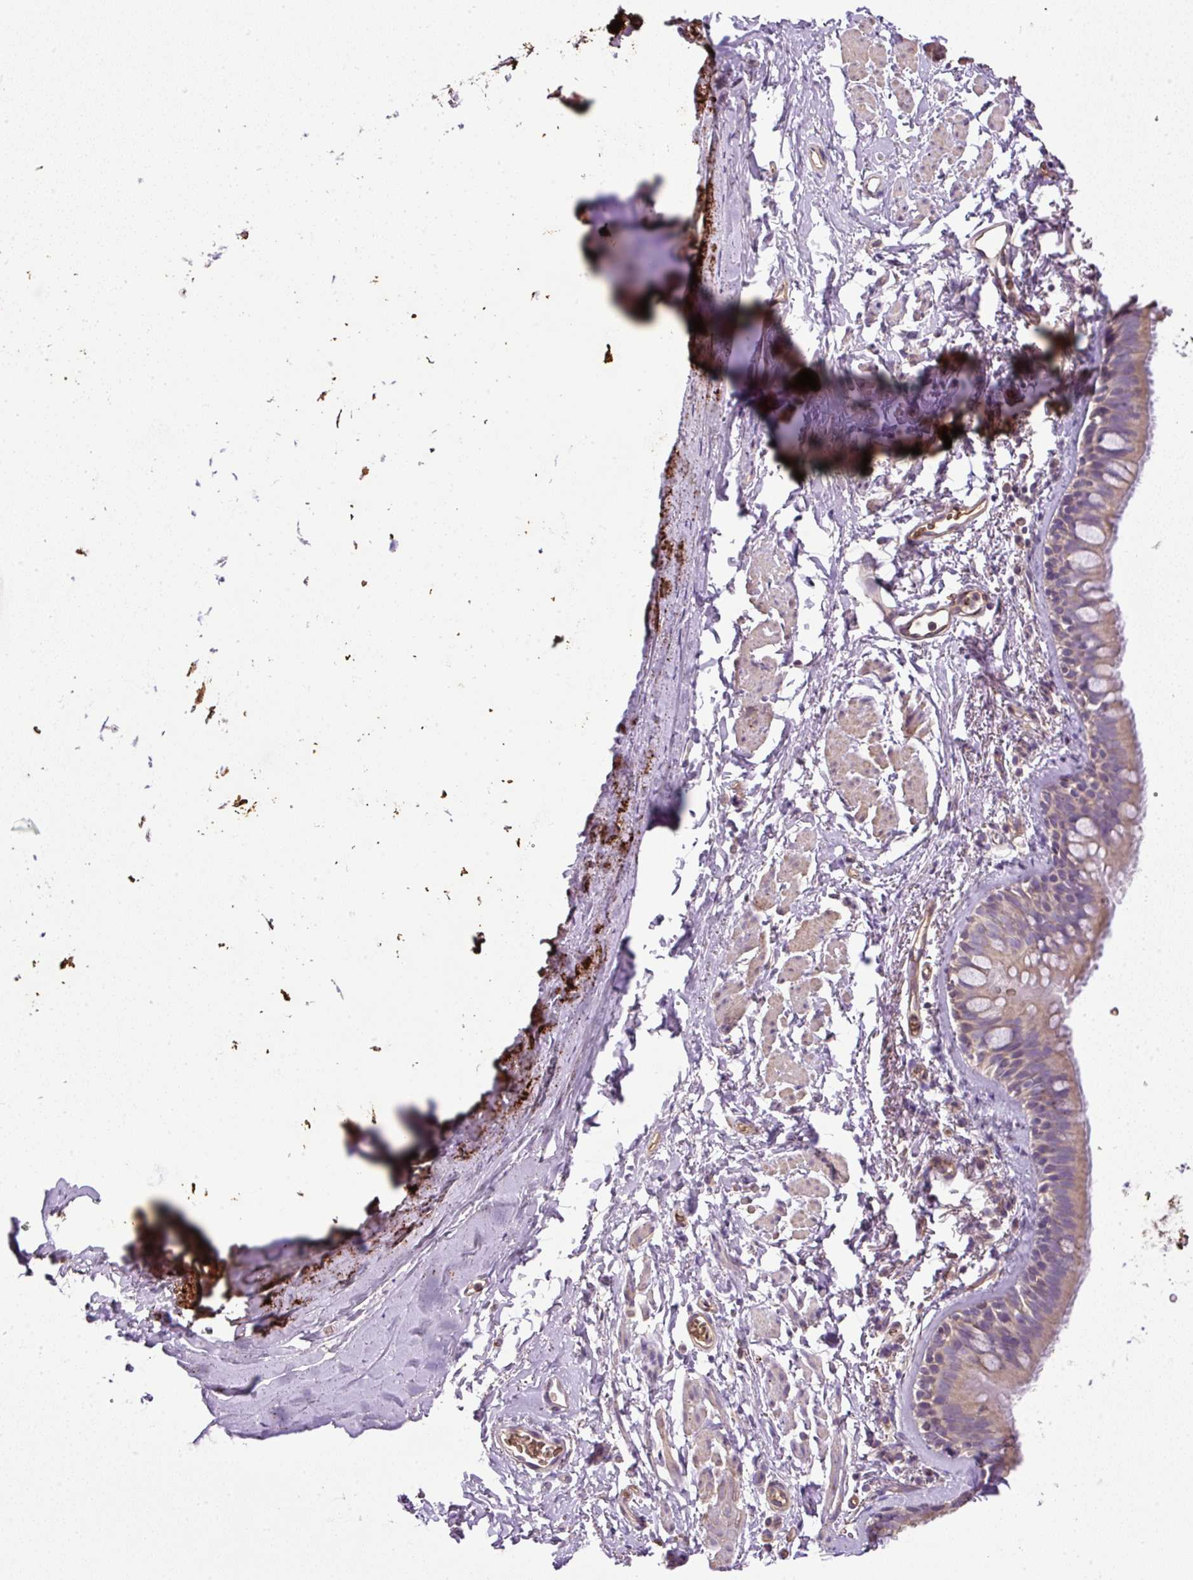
{"staining": {"intensity": "weak", "quantity": ">75%", "location": "cytoplasmic/membranous"}, "tissue": "bronchus", "cell_type": "Respiratory epithelial cells", "image_type": "normal", "snomed": [{"axis": "morphology", "description": "Normal tissue, NOS"}, {"axis": "topography", "description": "Bronchus"}], "caption": "An image showing weak cytoplasmic/membranous staining in about >75% of respiratory epithelial cells in benign bronchus, as visualized by brown immunohistochemical staining.", "gene": "CXCL13", "patient": {"sex": "male", "age": 67}}